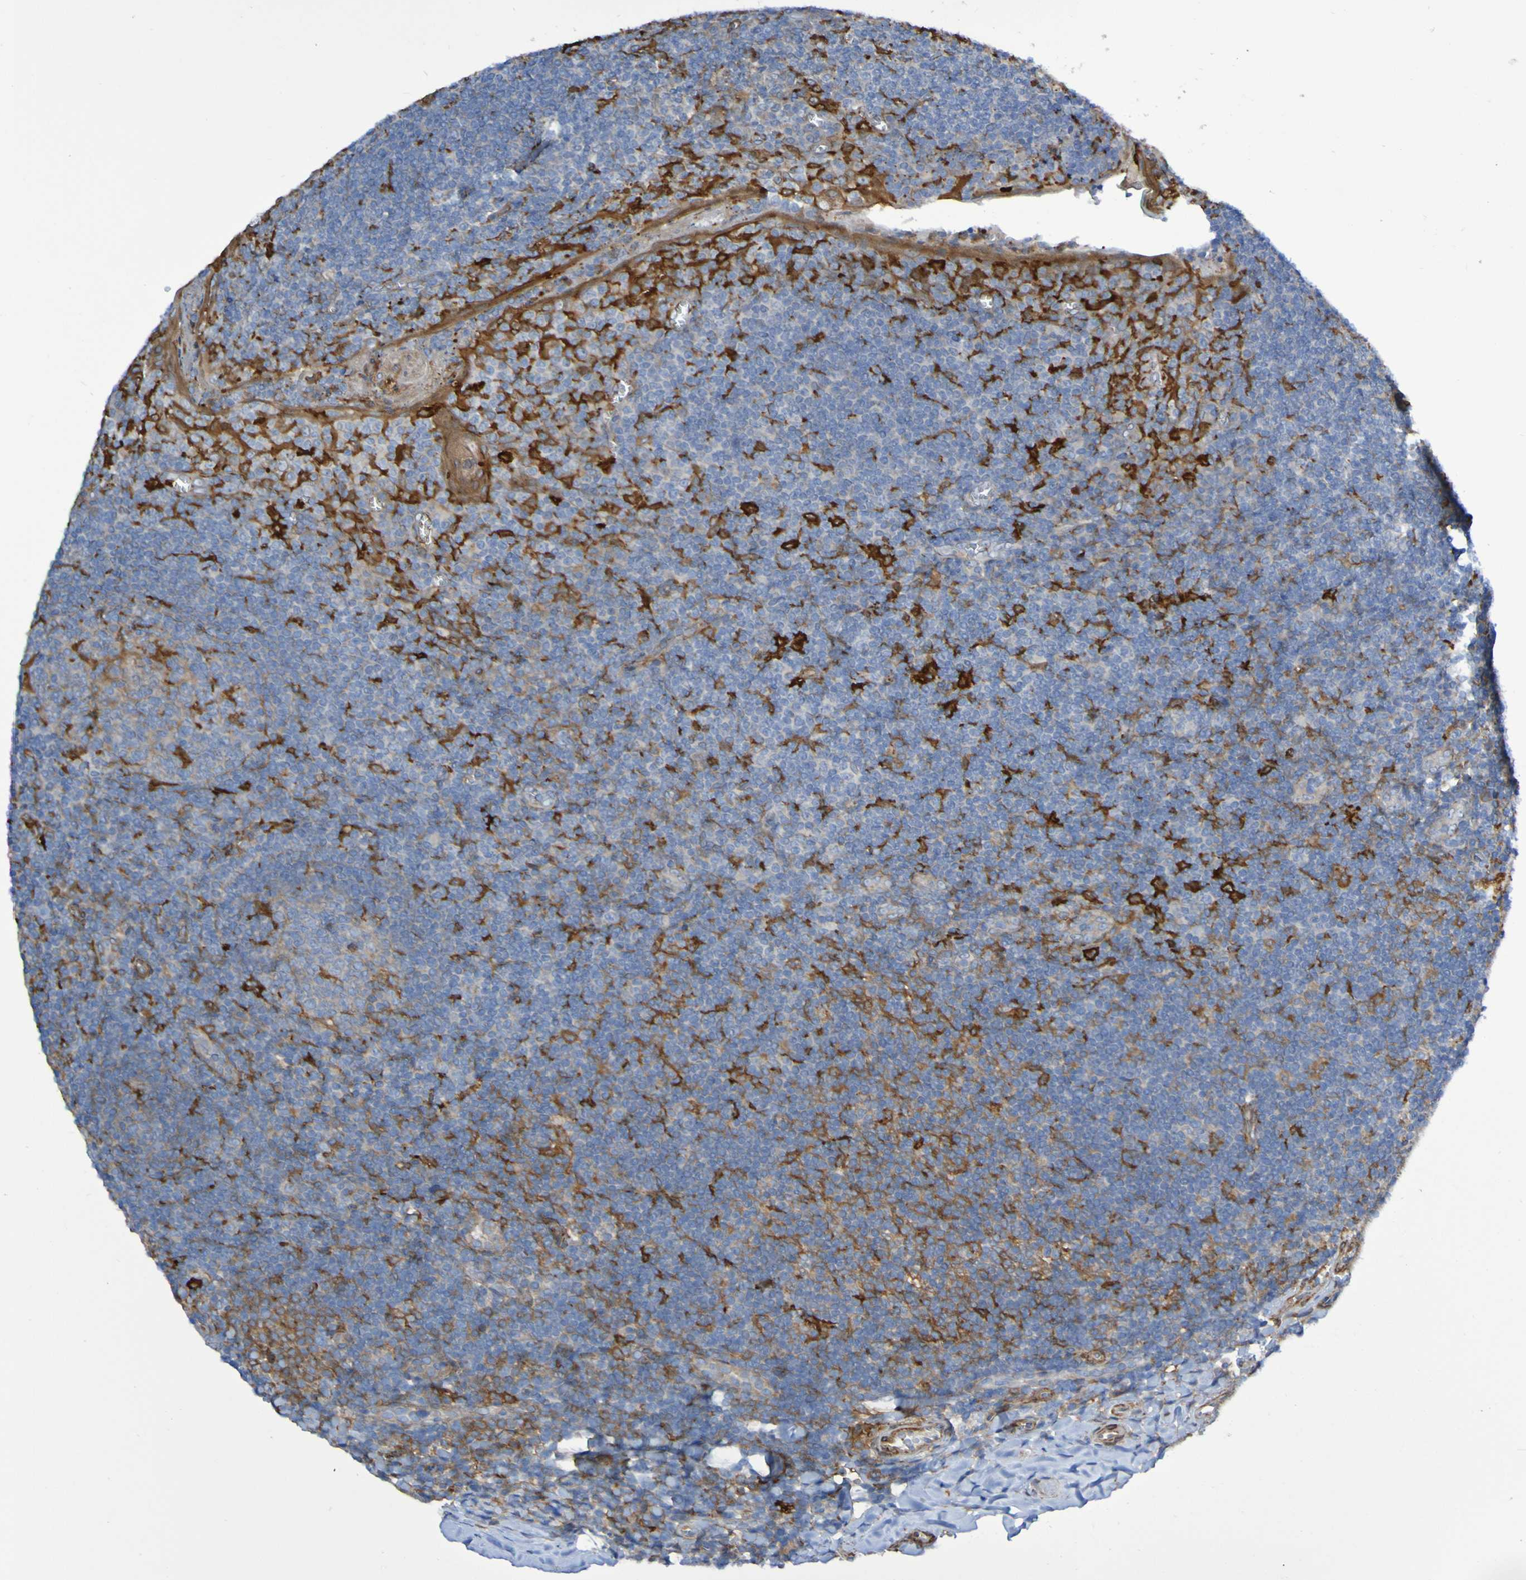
{"staining": {"intensity": "moderate", "quantity": "25%-75%", "location": "cytoplasmic/membranous"}, "tissue": "tonsil", "cell_type": "Germinal center cells", "image_type": "normal", "snomed": [{"axis": "morphology", "description": "Normal tissue, NOS"}, {"axis": "topography", "description": "Tonsil"}], "caption": "Immunohistochemistry (IHC) (DAB (3,3'-diaminobenzidine)) staining of unremarkable tonsil demonstrates moderate cytoplasmic/membranous protein staining in about 25%-75% of germinal center cells.", "gene": "SCRG1", "patient": {"sex": "male", "age": 37}}